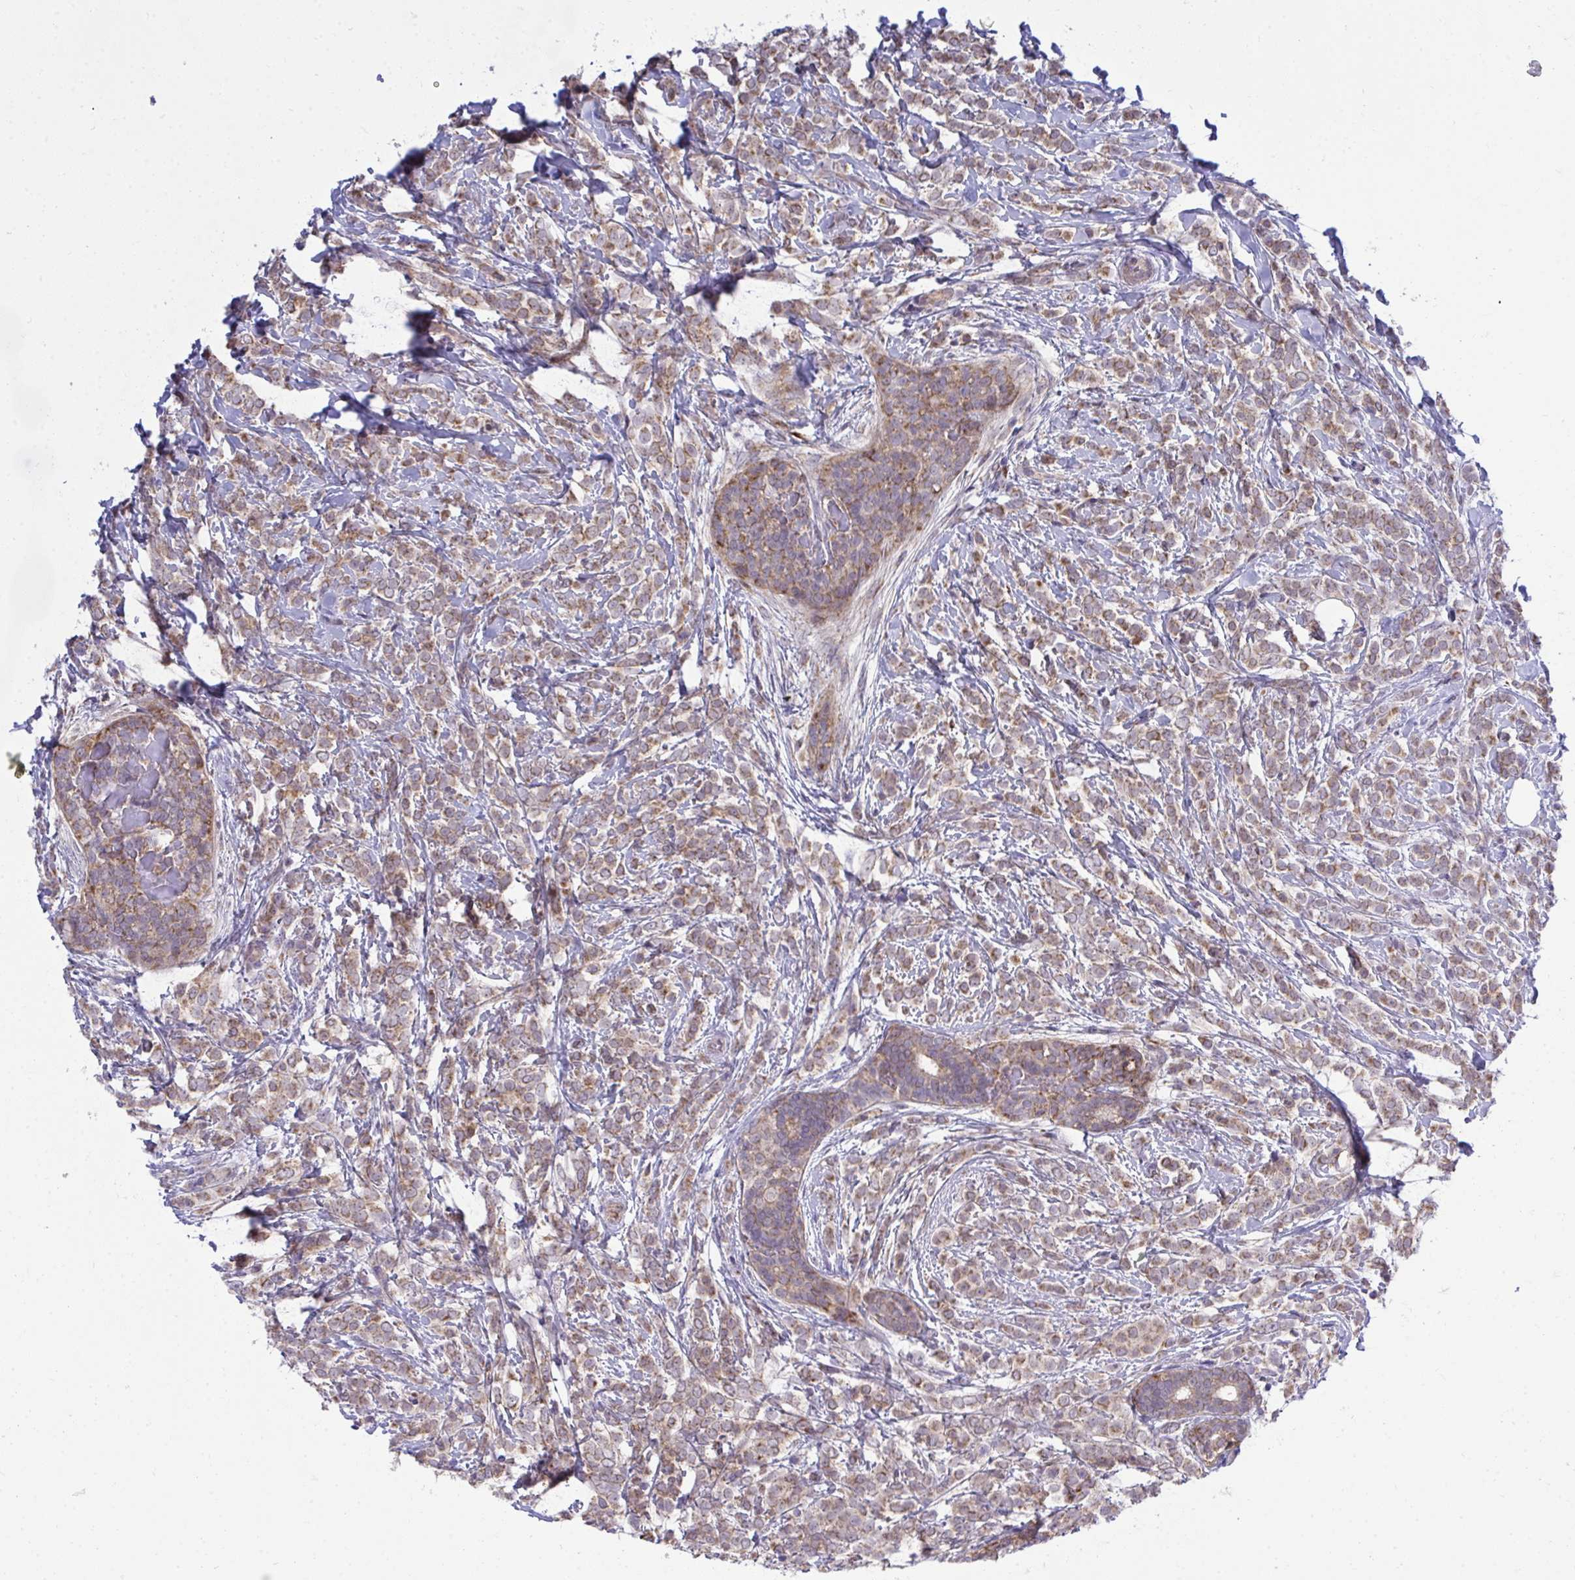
{"staining": {"intensity": "moderate", "quantity": ">75%", "location": "cytoplasmic/membranous"}, "tissue": "breast cancer", "cell_type": "Tumor cells", "image_type": "cancer", "snomed": [{"axis": "morphology", "description": "Lobular carcinoma"}, {"axis": "topography", "description": "Breast"}], "caption": "The photomicrograph reveals immunohistochemical staining of breast cancer. There is moderate cytoplasmic/membranous staining is present in about >75% of tumor cells.", "gene": "XAF1", "patient": {"sex": "female", "age": 49}}